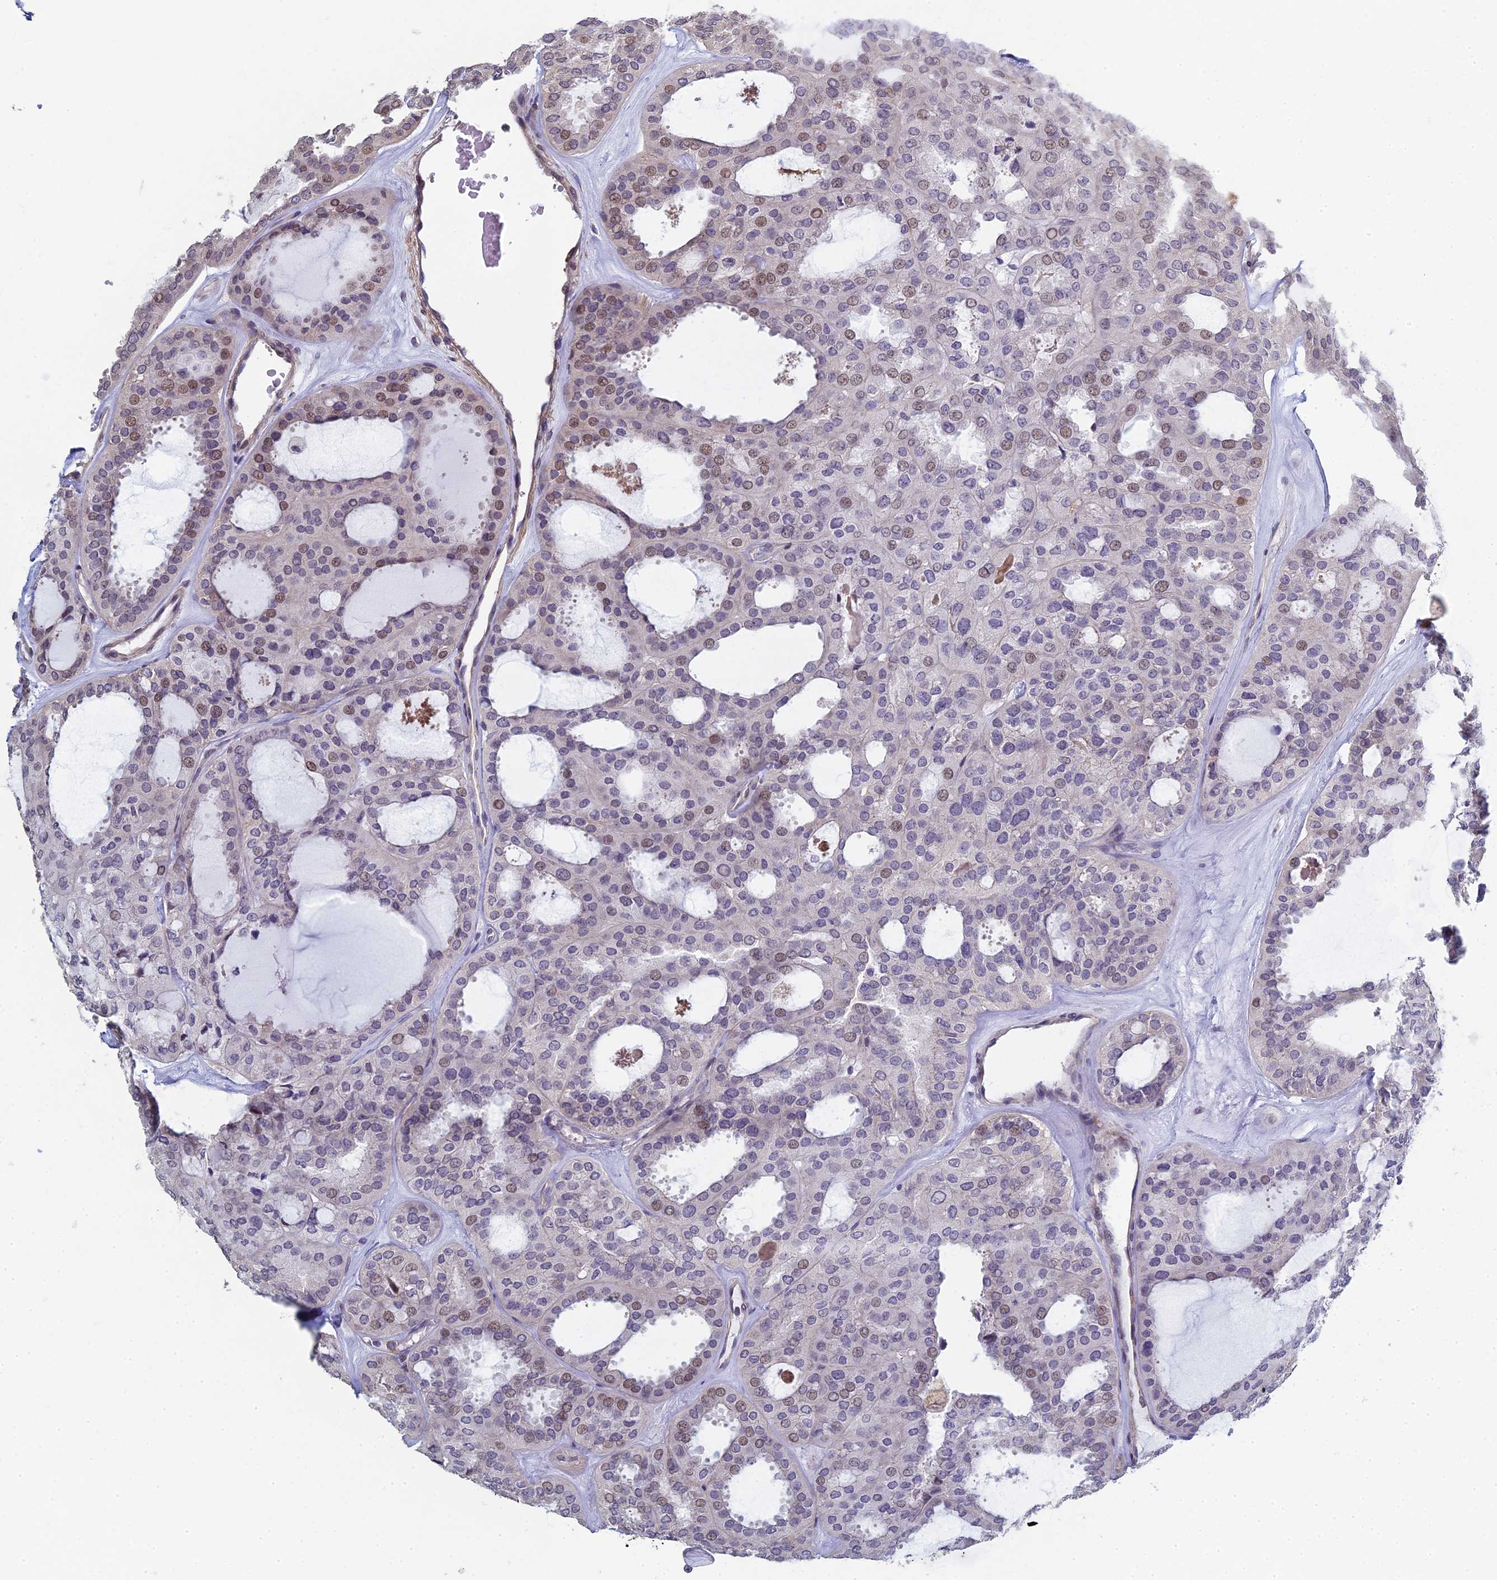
{"staining": {"intensity": "moderate", "quantity": "<25%", "location": "nuclear"}, "tissue": "thyroid cancer", "cell_type": "Tumor cells", "image_type": "cancer", "snomed": [{"axis": "morphology", "description": "Follicular adenoma carcinoma, NOS"}, {"axis": "topography", "description": "Thyroid gland"}], "caption": "Human follicular adenoma carcinoma (thyroid) stained for a protein (brown) shows moderate nuclear positive expression in about <25% of tumor cells.", "gene": "DIXDC1", "patient": {"sex": "male", "age": 75}}